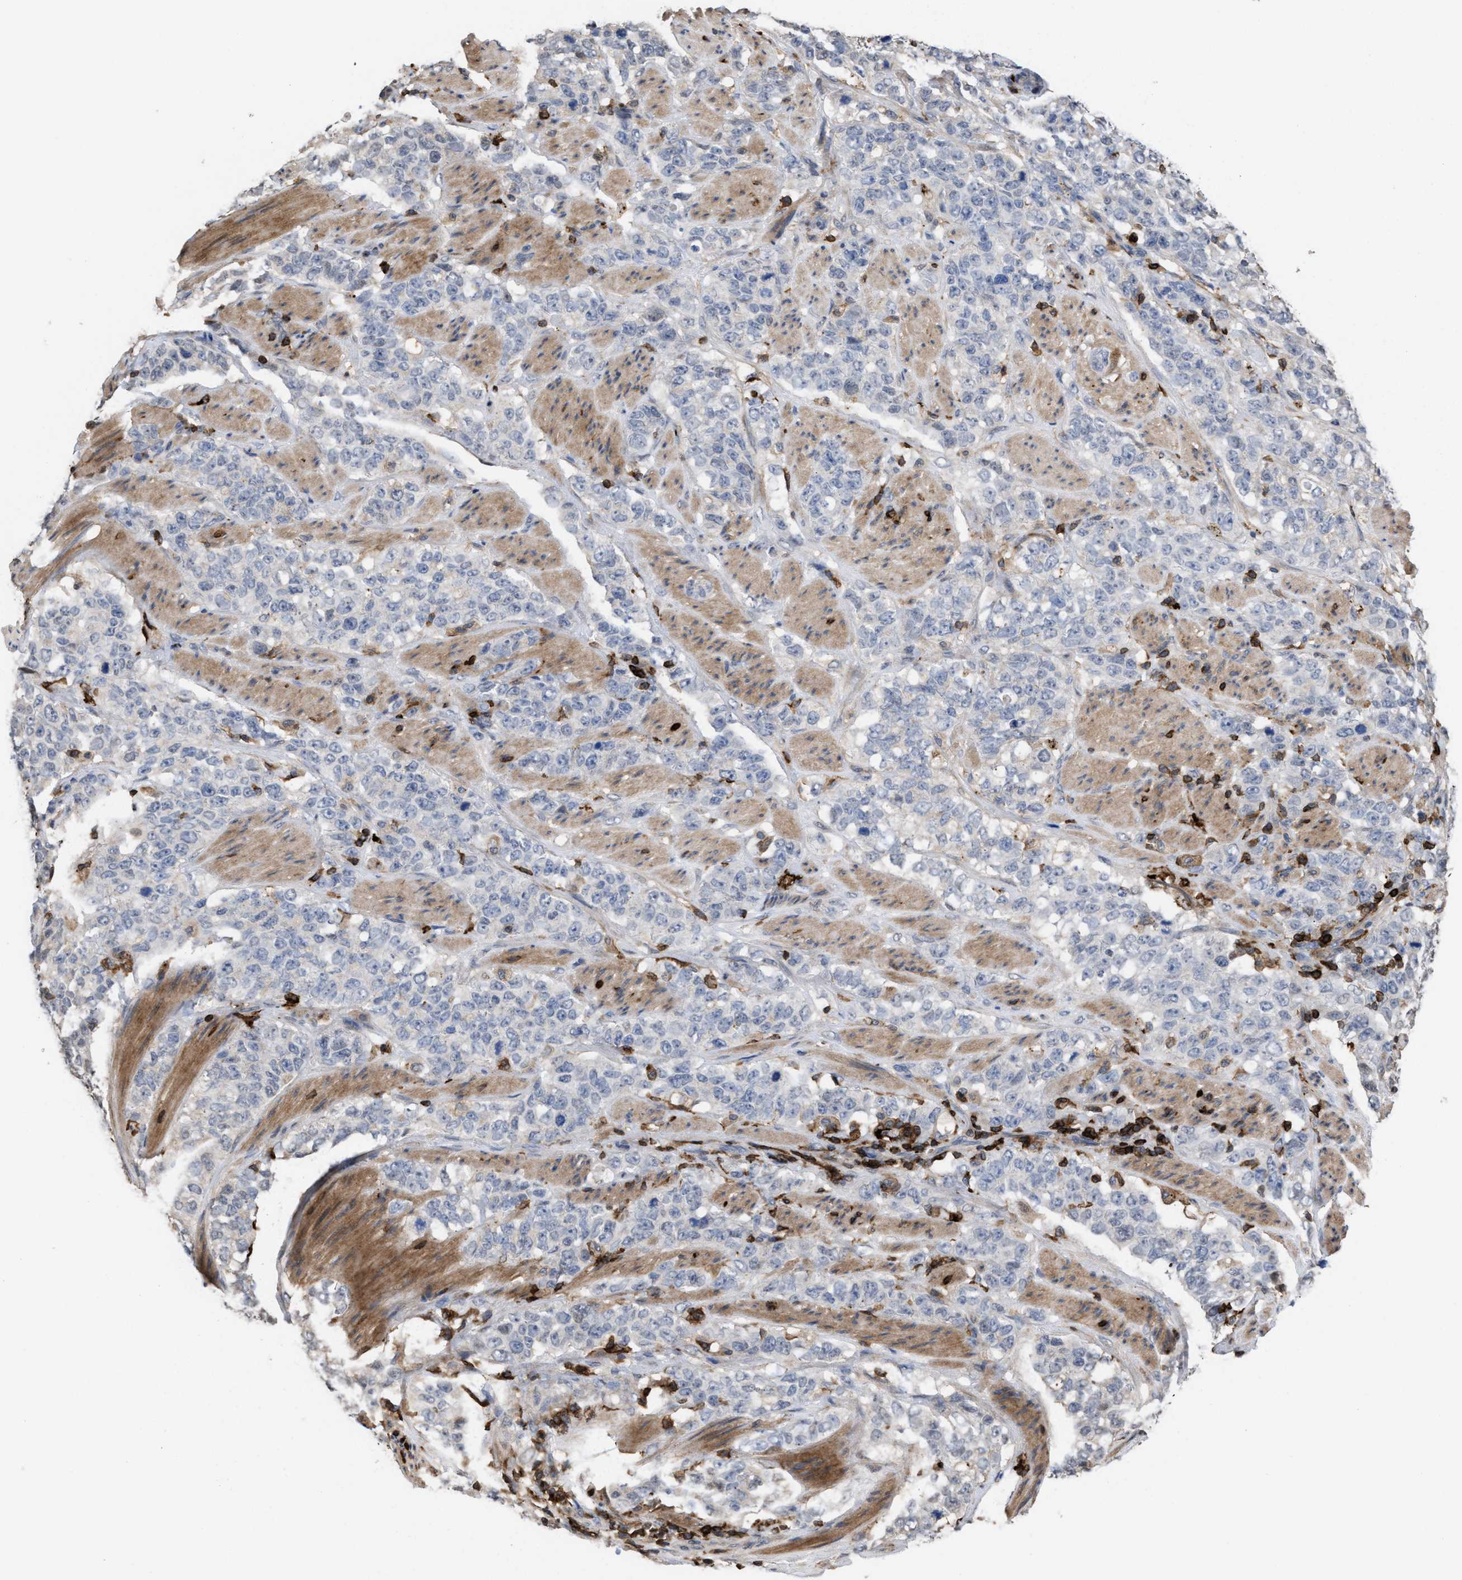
{"staining": {"intensity": "negative", "quantity": "none", "location": "none"}, "tissue": "stomach cancer", "cell_type": "Tumor cells", "image_type": "cancer", "snomed": [{"axis": "morphology", "description": "Adenocarcinoma, NOS"}, {"axis": "topography", "description": "Stomach"}], "caption": "High magnification brightfield microscopy of stomach cancer (adenocarcinoma) stained with DAB (brown) and counterstained with hematoxylin (blue): tumor cells show no significant staining. (Brightfield microscopy of DAB (3,3'-diaminobenzidine) immunohistochemistry at high magnification).", "gene": "PTPRE", "patient": {"sex": "male", "age": 48}}